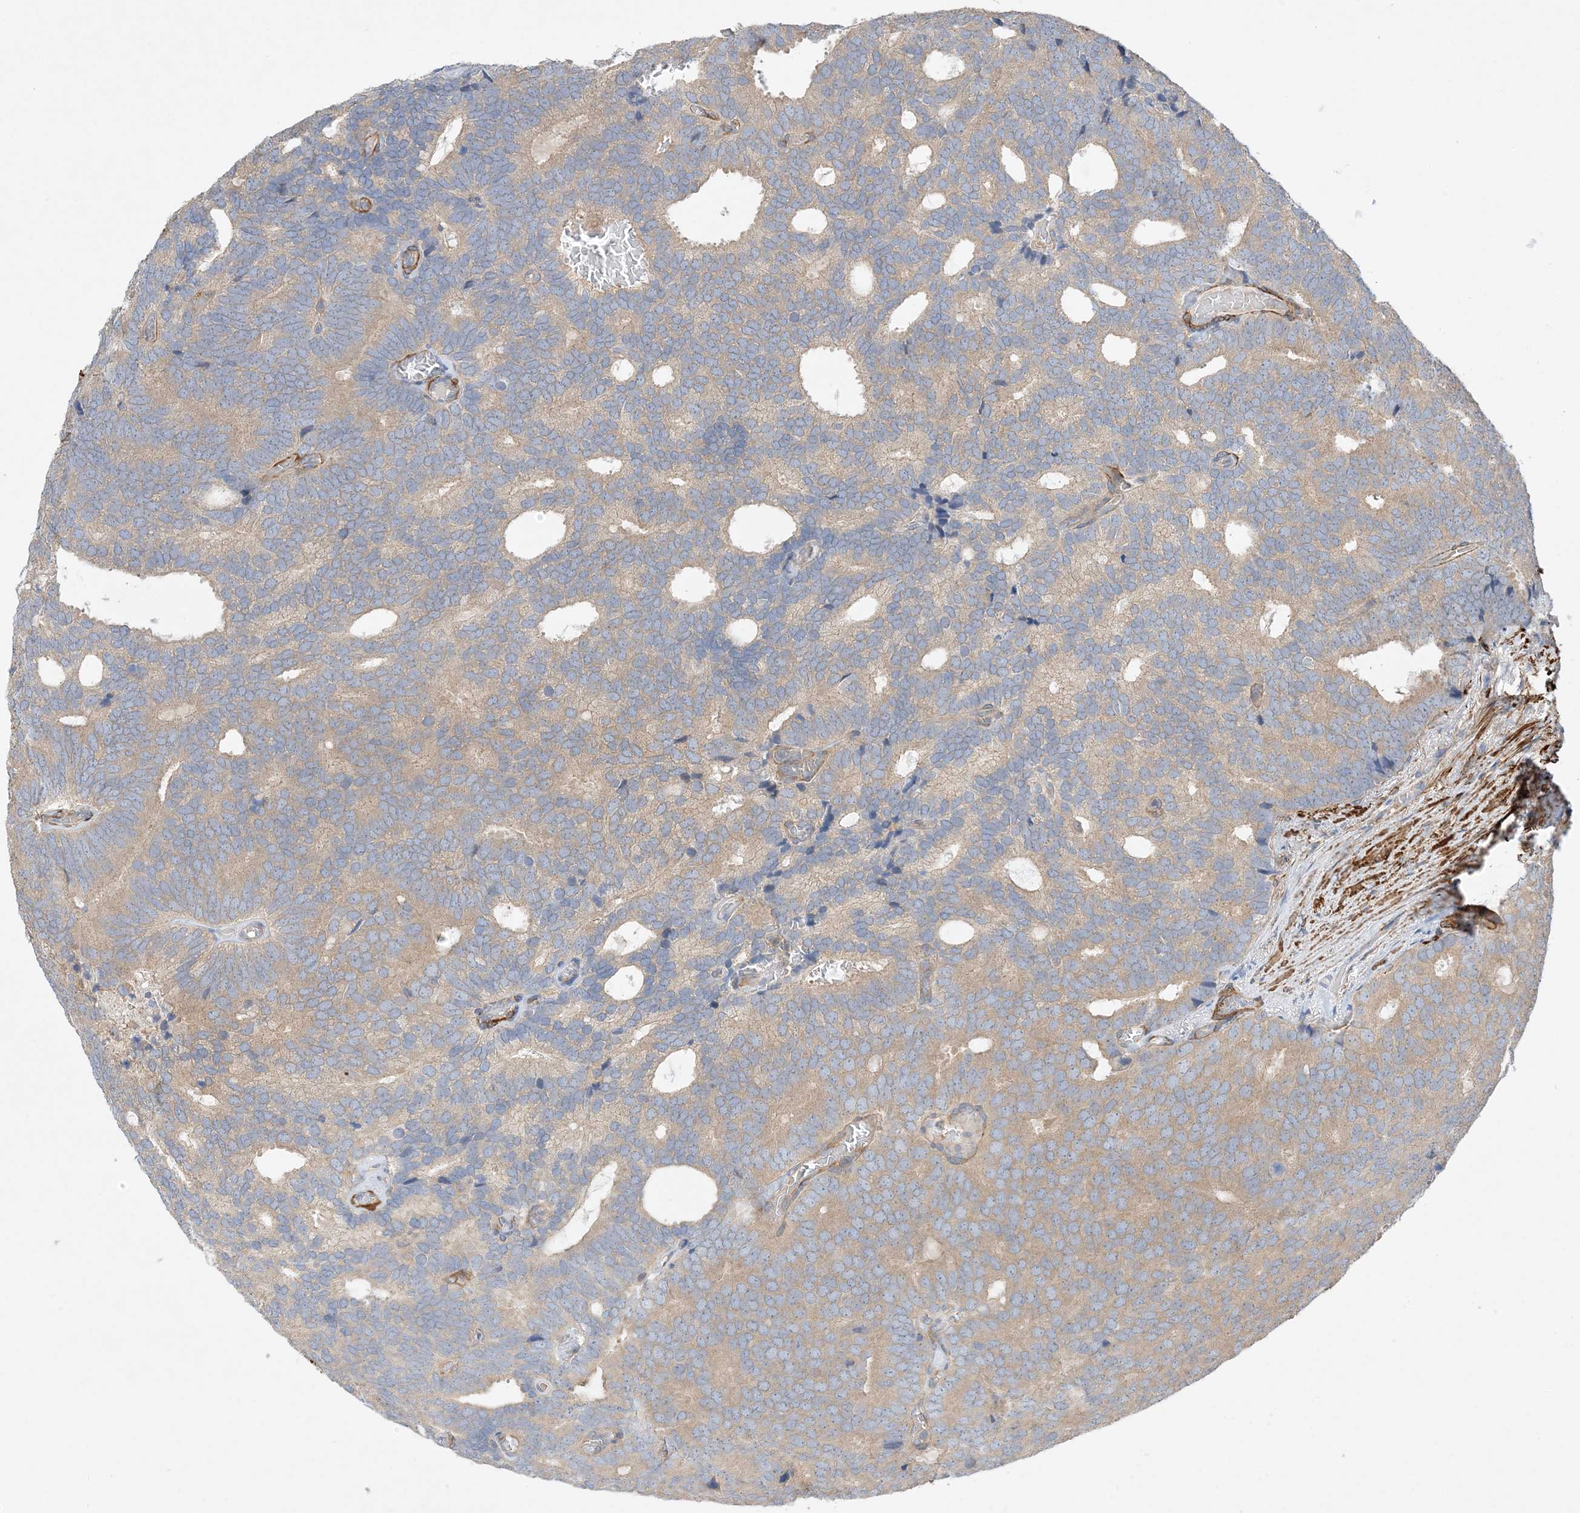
{"staining": {"intensity": "weak", "quantity": "25%-75%", "location": "cytoplasmic/membranous"}, "tissue": "prostate cancer", "cell_type": "Tumor cells", "image_type": "cancer", "snomed": [{"axis": "morphology", "description": "Adenocarcinoma, Low grade"}, {"axis": "topography", "description": "Prostate"}], "caption": "Immunohistochemical staining of human low-grade adenocarcinoma (prostate) reveals low levels of weak cytoplasmic/membranous protein expression in approximately 25%-75% of tumor cells.", "gene": "KIFBP", "patient": {"sex": "male", "age": 71}}